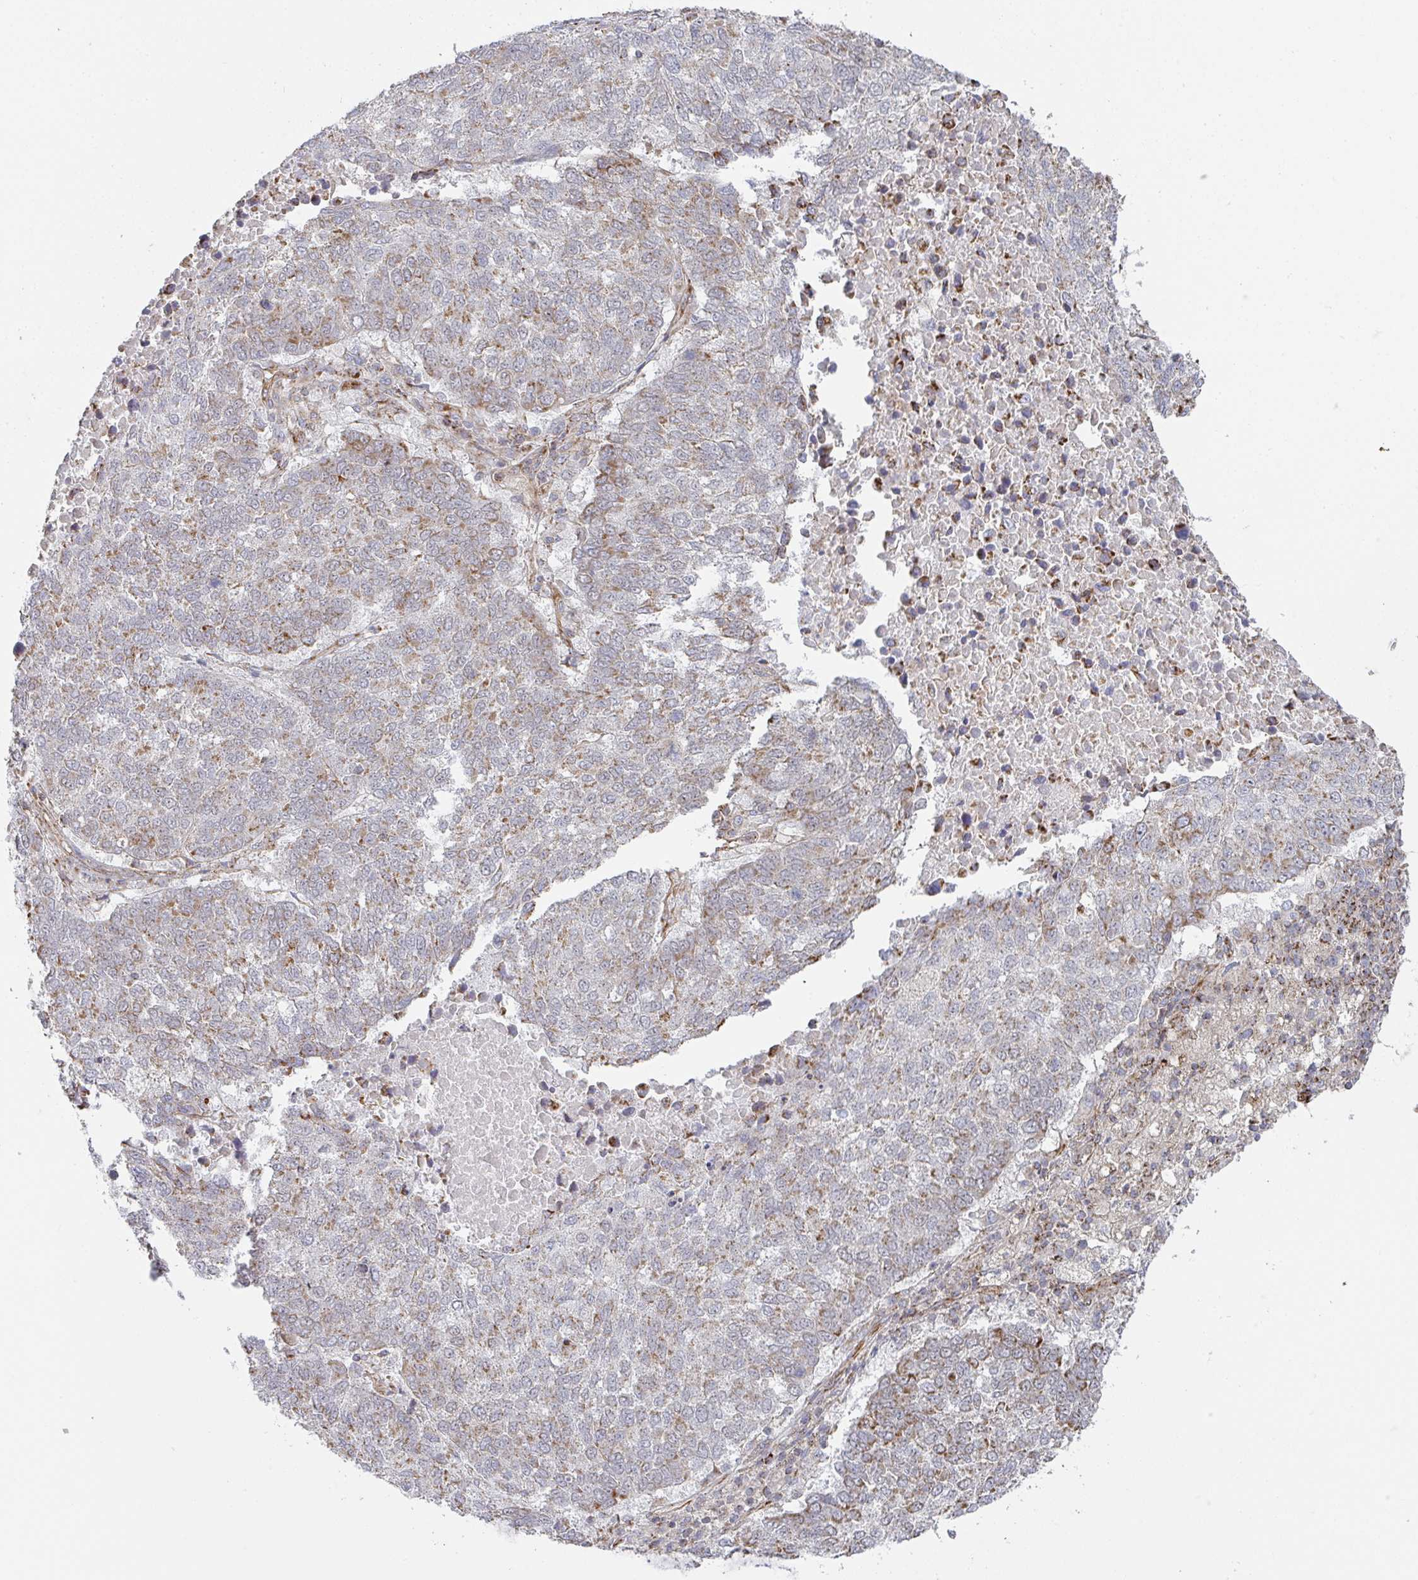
{"staining": {"intensity": "moderate", "quantity": "<25%", "location": "cytoplasmic/membranous"}, "tissue": "lung cancer", "cell_type": "Tumor cells", "image_type": "cancer", "snomed": [{"axis": "morphology", "description": "Squamous cell carcinoma, NOS"}, {"axis": "topography", "description": "Lung"}], "caption": "Protein expression by immunohistochemistry (IHC) shows moderate cytoplasmic/membranous positivity in approximately <25% of tumor cells in lung cancer.", "gene": "ZNF526", "patient": {"sex": "male", "age": 73}}